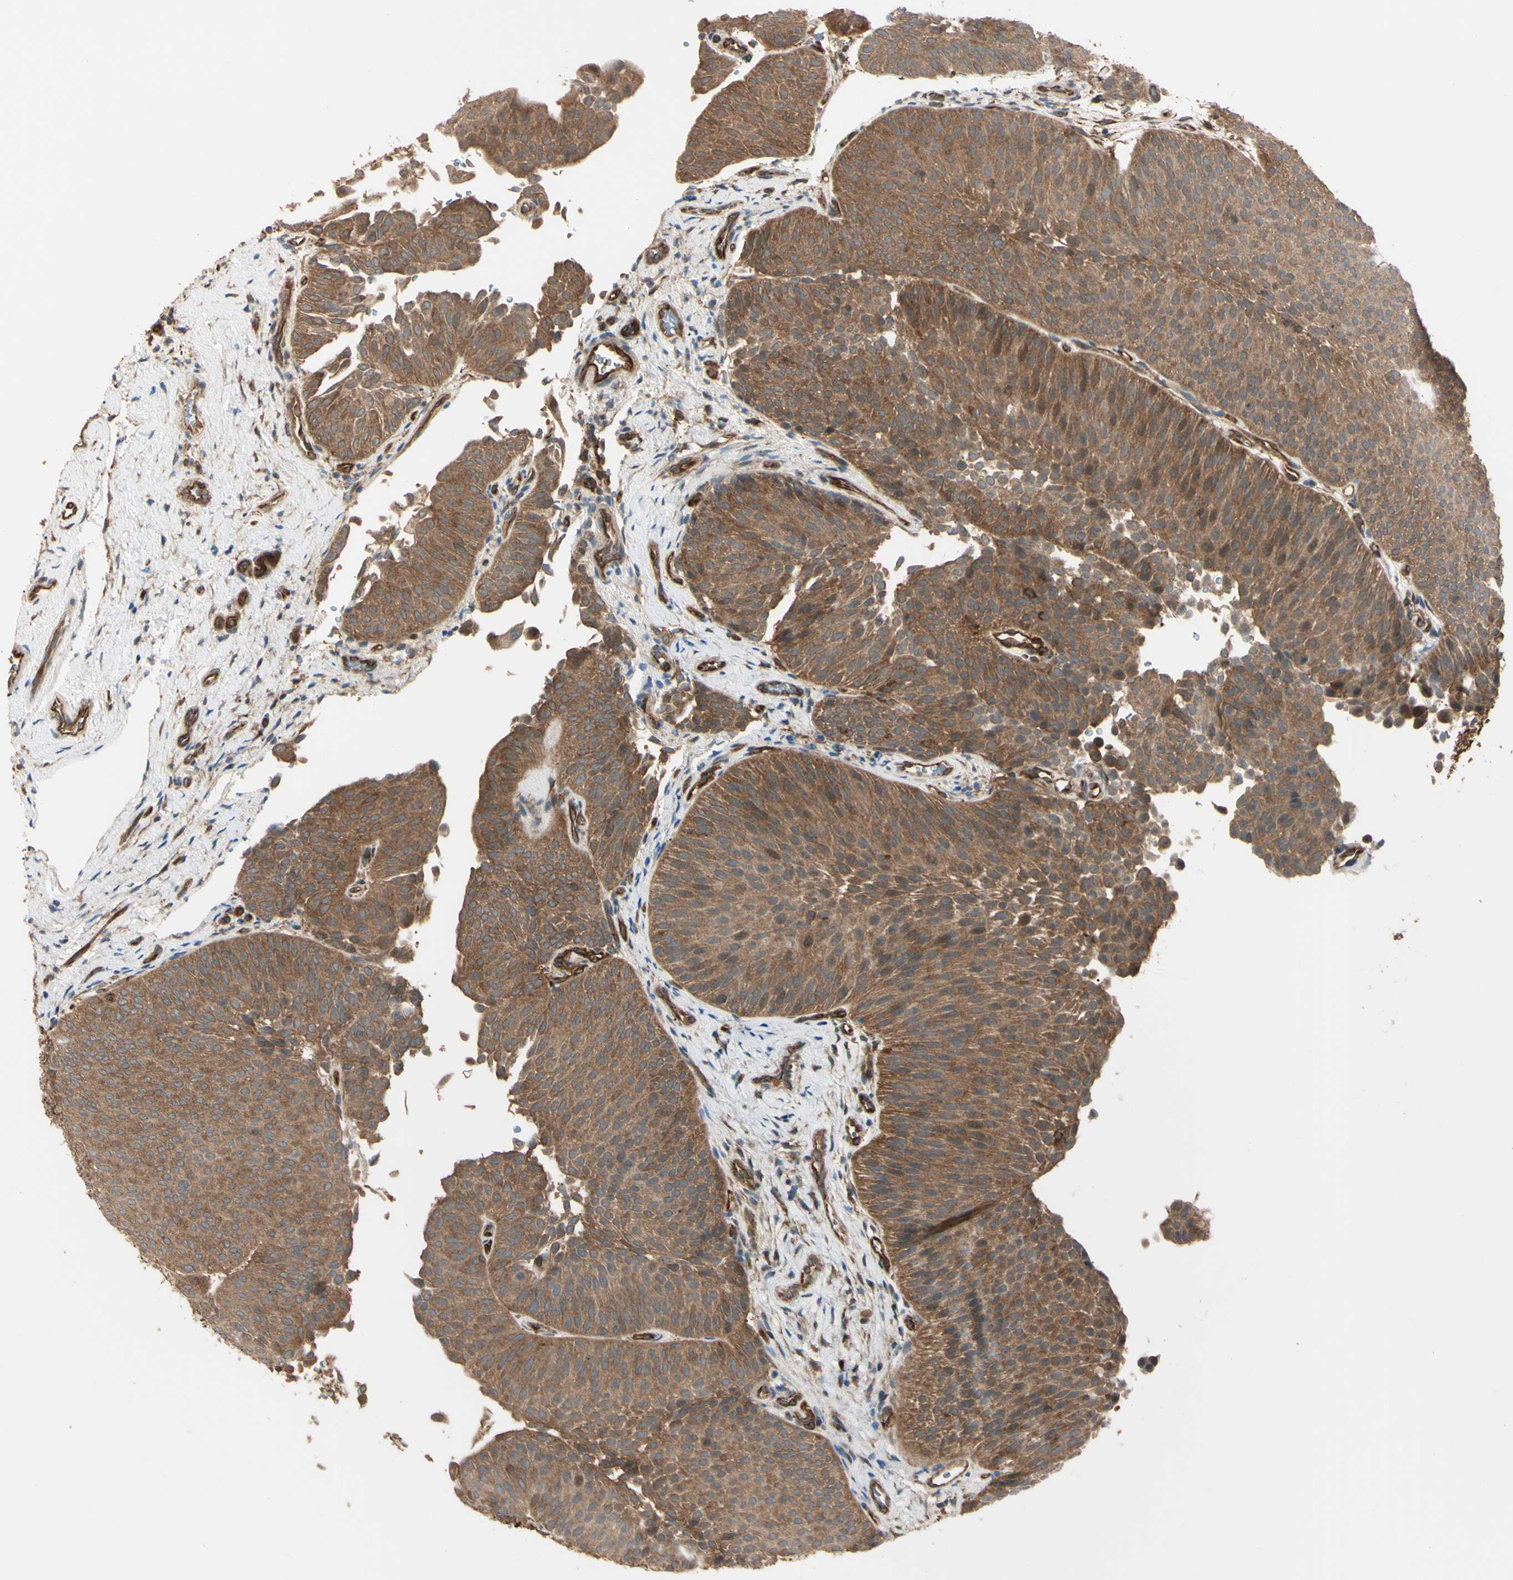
{"staining": {"intensity": "moderate", "quantity": ">75%", "location": "cytoplasmic/membranous"}, "tissue": "urothelial cancer", "cell_type": "Tumor cells", "image_type": "cancer", "snomed": [{"axis": "morphology", "description": "Urothelial carcinoma, Low grade"}, {"axis": "topography", "description": "Urinary bladder"}], "caption": "Immunohistochemical staining of human urothelial cancer demonstrates moderate cytoplasmic/membranous protein staining in approximately >75% of tumor cells.", "gene": "PTPN12", "patient": {"sex": "female", "age": 60}}